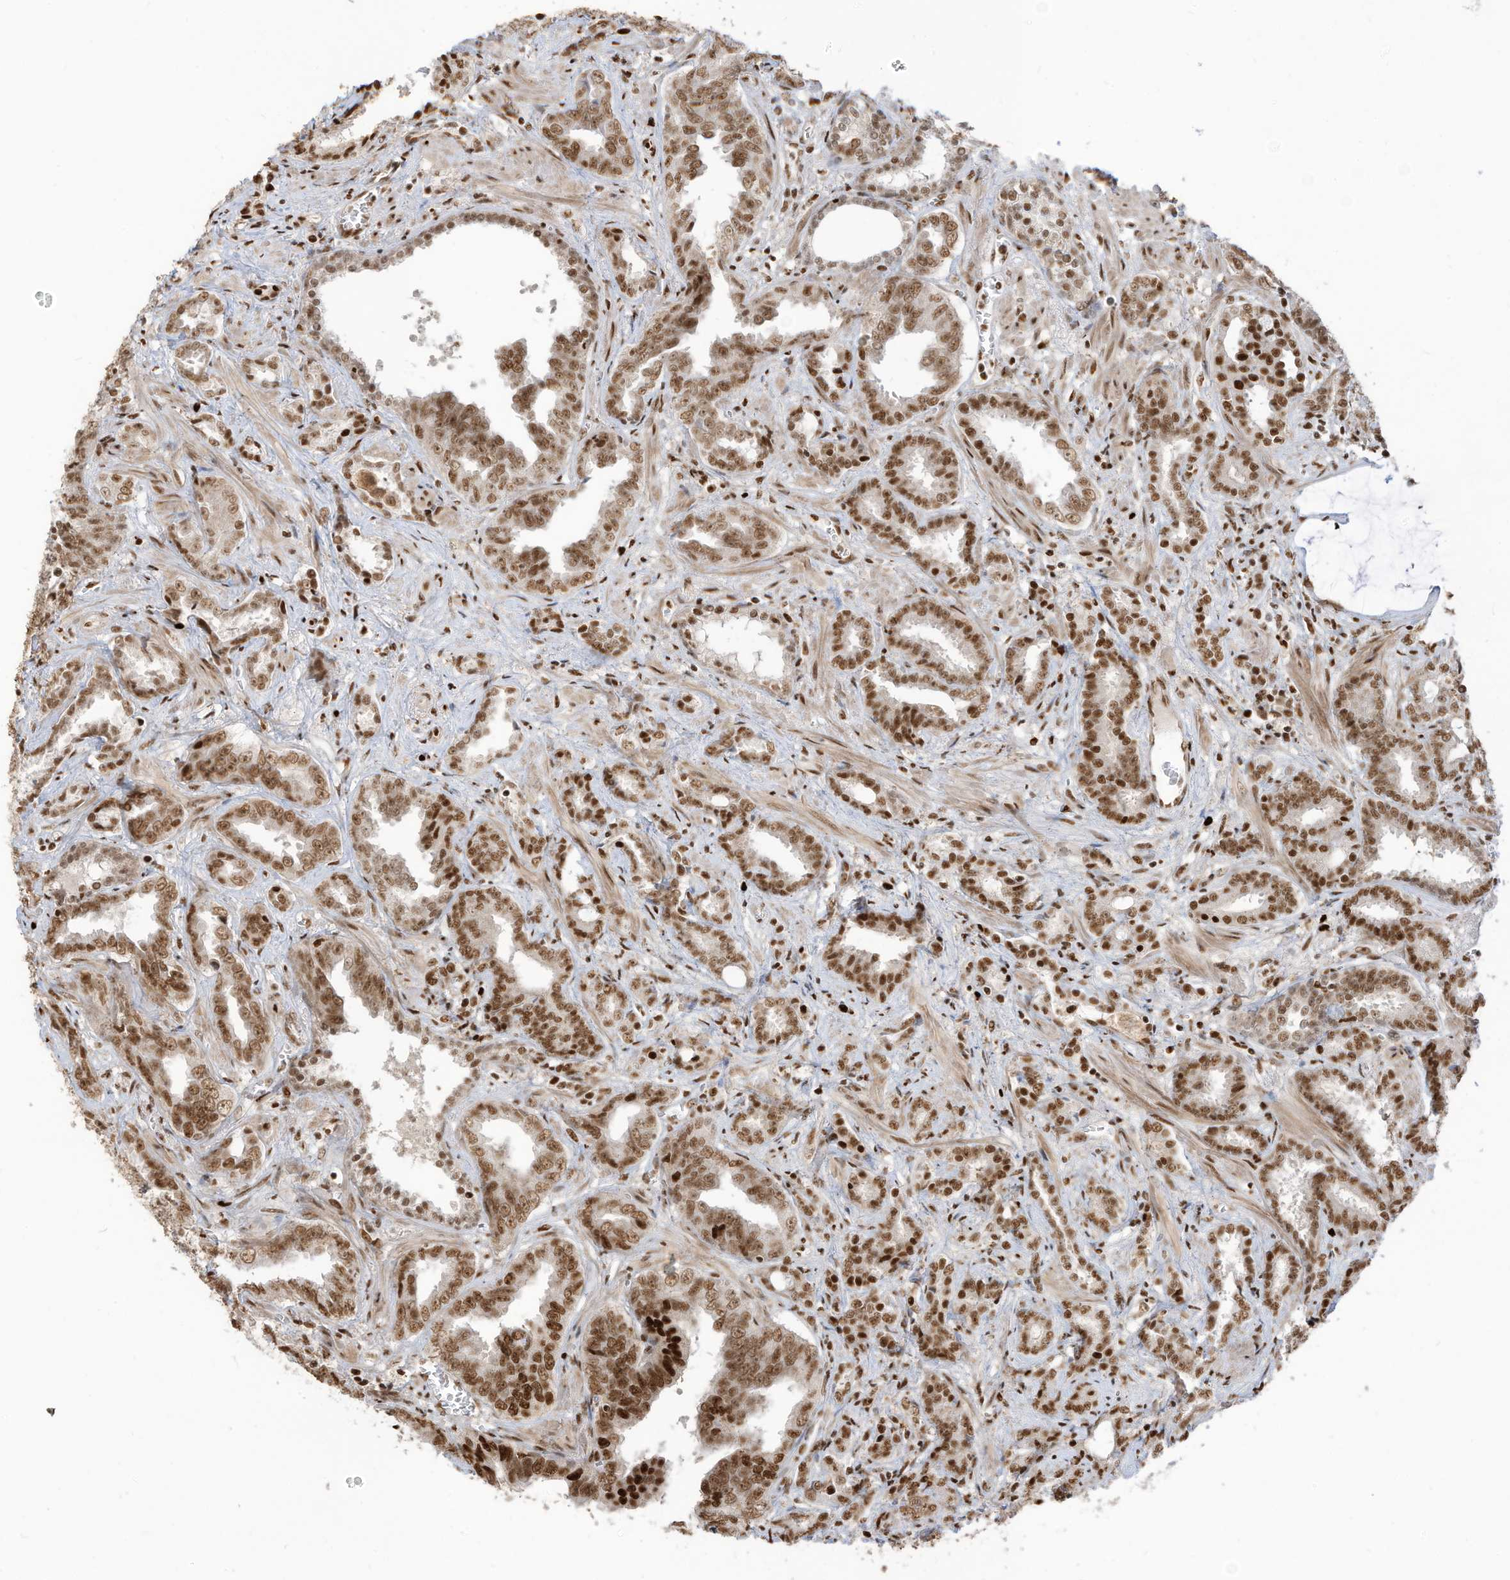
{"staining": {"intensity": "moderate", "quantity": ">75%", "location": "nuclear"}, "tissue": "prostate cancer", "cell_type": "Tumor cells", "image_type": "cancer", "snomed": [{"axis": "morphology", "description": "Adenocarcinoma, High grade"}, {"axis": "topography", "description": "Prostate and seminal vesicle, NOS"}], "caption": "This is a micrograph of IHC staining of prostate cancer (adenocarcinoma (high-grade)), which shows moderate positivity in the nuclear of tumor cells.", "gene": "SAMD15", "patient": {"sex": "male", "age": 67}}